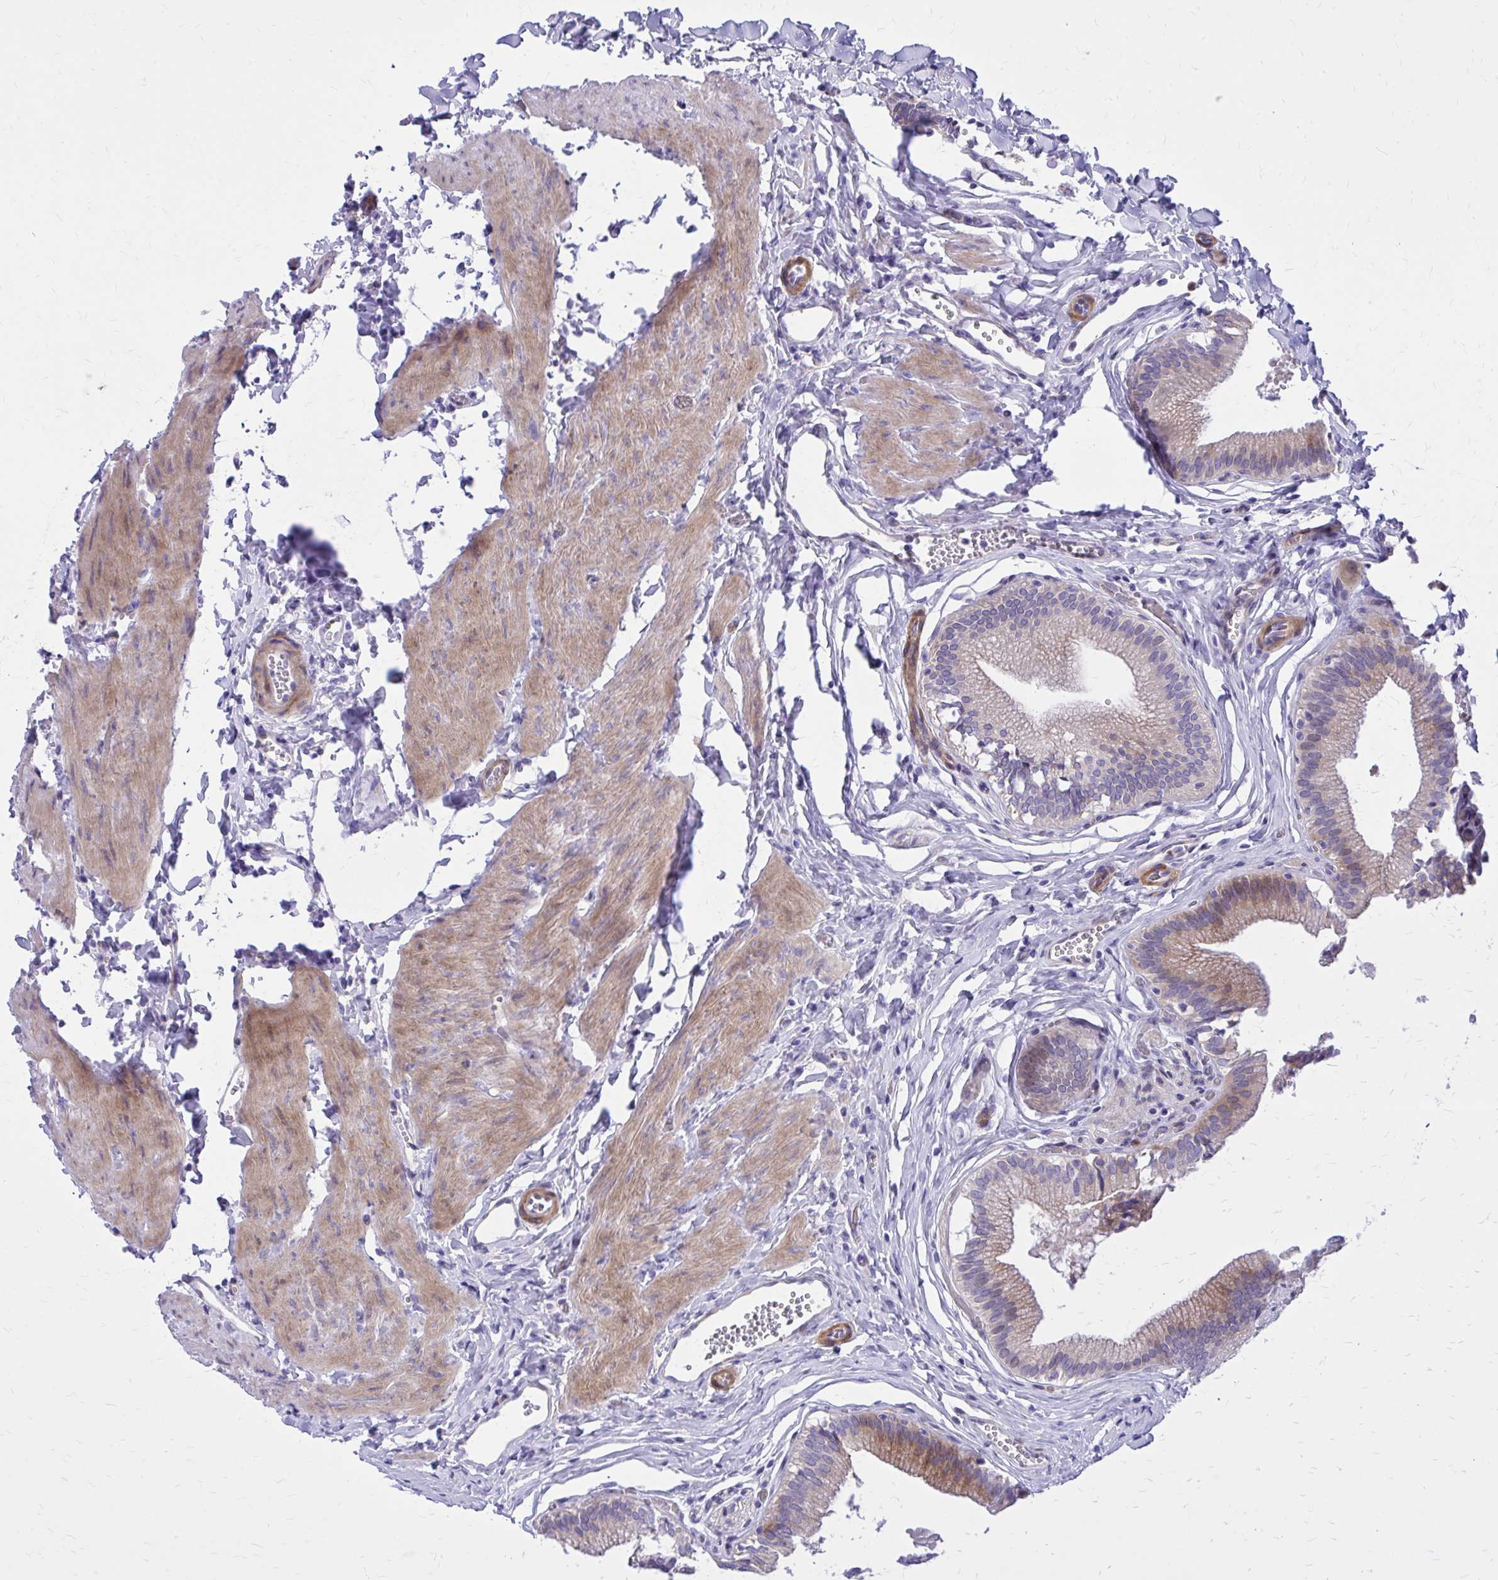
{"staining": {"intensity": "weak", "quantity": ">75%", "location": "cytoplasmic/membranous"}, "tissue": "gallbladder", "cell_type": "Glandular cells", "image_type": "normal", "snomed": [{"axis": "morphology", "description": "Normal tissue, NOS"}, {"axis": "topography", "description": "Gallbladder"}, {"axis": "topography", "description": "Peripheral nerve tissue"}], "caption": "Unremarkable gallbladder shows weak cytoplasmic/membranous staining in about >75% of glandular cells, visualized by immunohistochemistry.", "gene": "ADAMTSL1", "patient": {"sex": "male", "age": 17}}